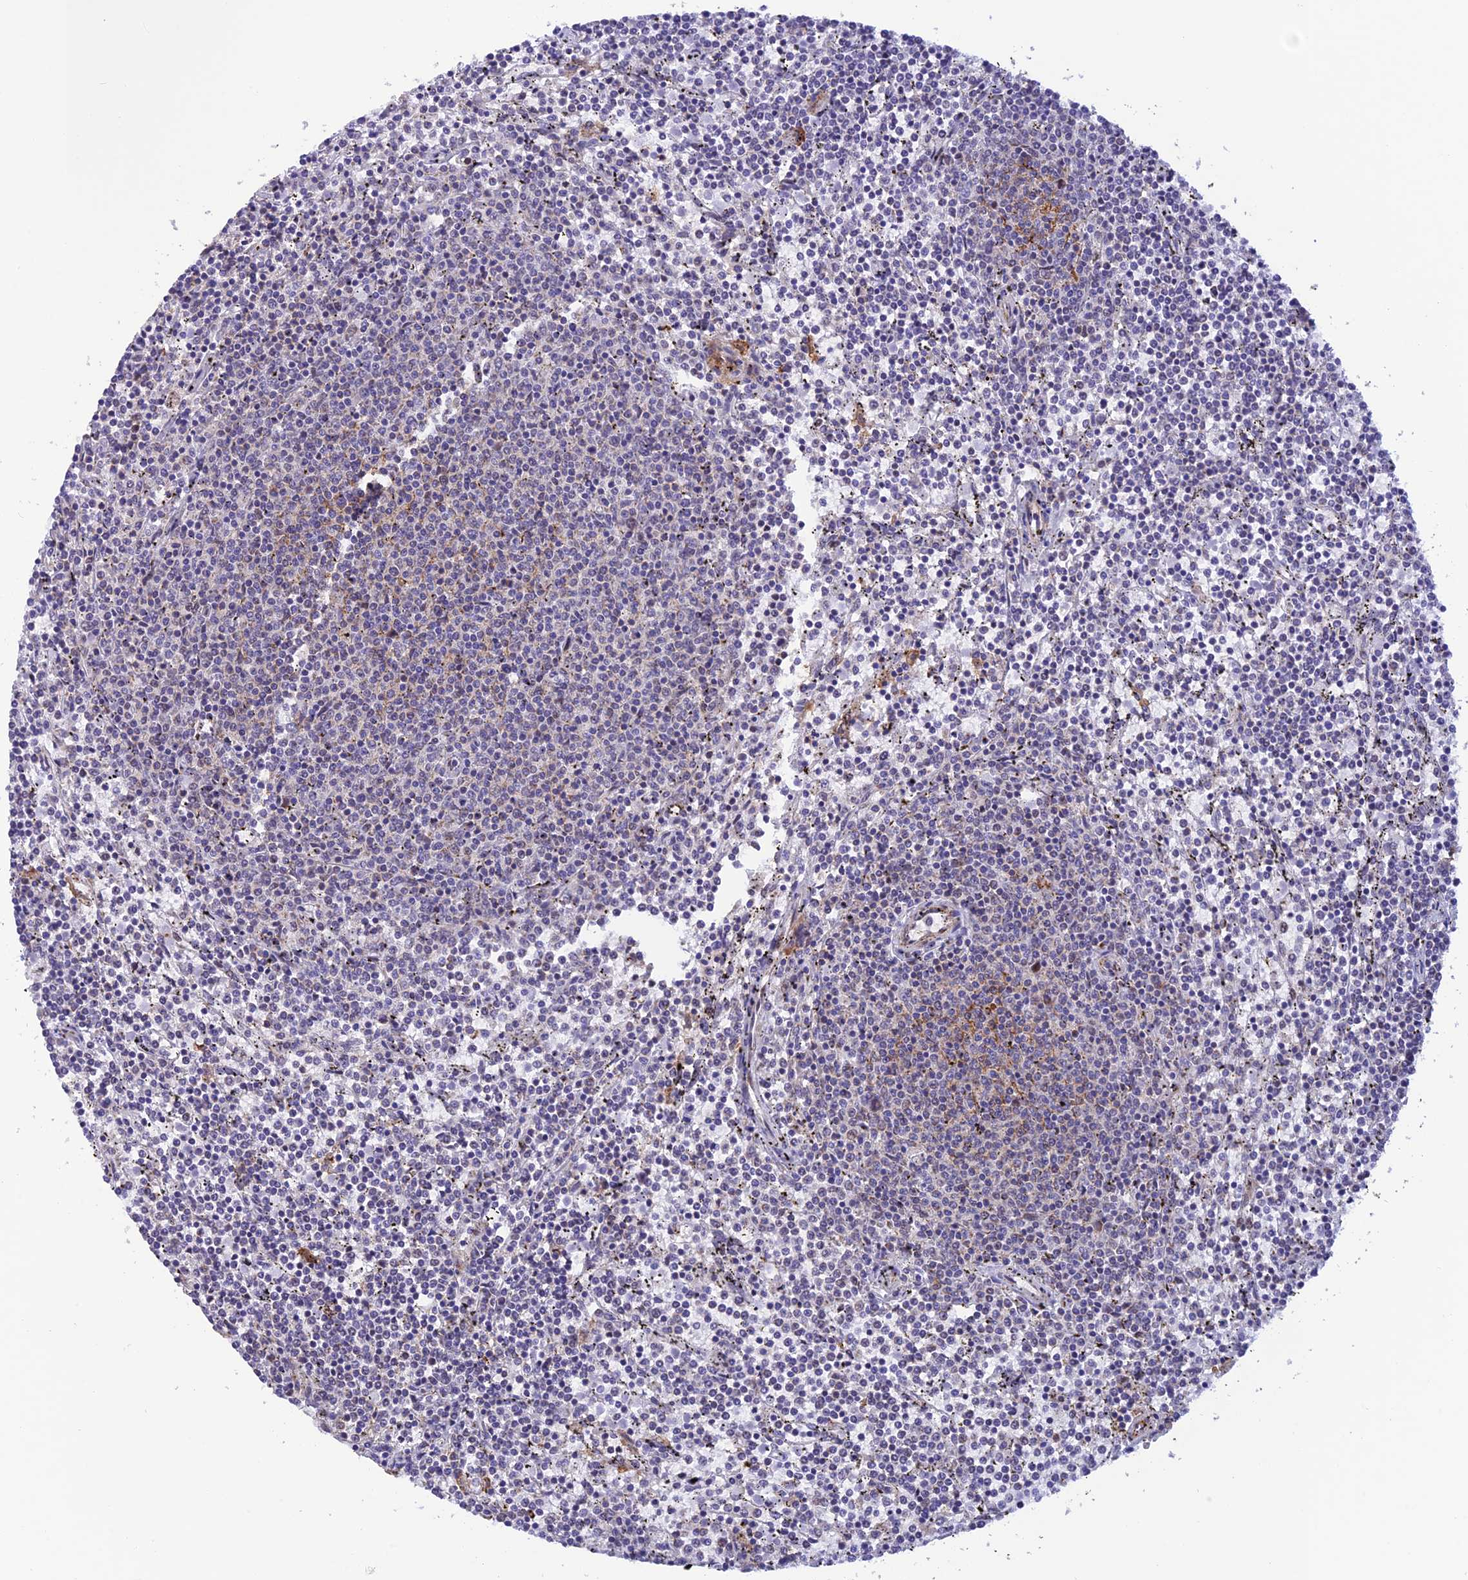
{"staining": {"intensity": "negative", "quantity": "none", "location": "none"}, "tissue": "lymphoma", "cell_type": "Tumor cells", "image_type": "cancer", "snomed": [{"axis": "morphology", "description": "Malignant lymphoma, non-Hodgkin's type, Low grade"}, {"axis": "topography", "description": "Spleen"}], "caption": "Tumor cells show no significant positivity in lymphoma.", "gene": "WDR55", "patient": {"sex": "female", "age": 50}}